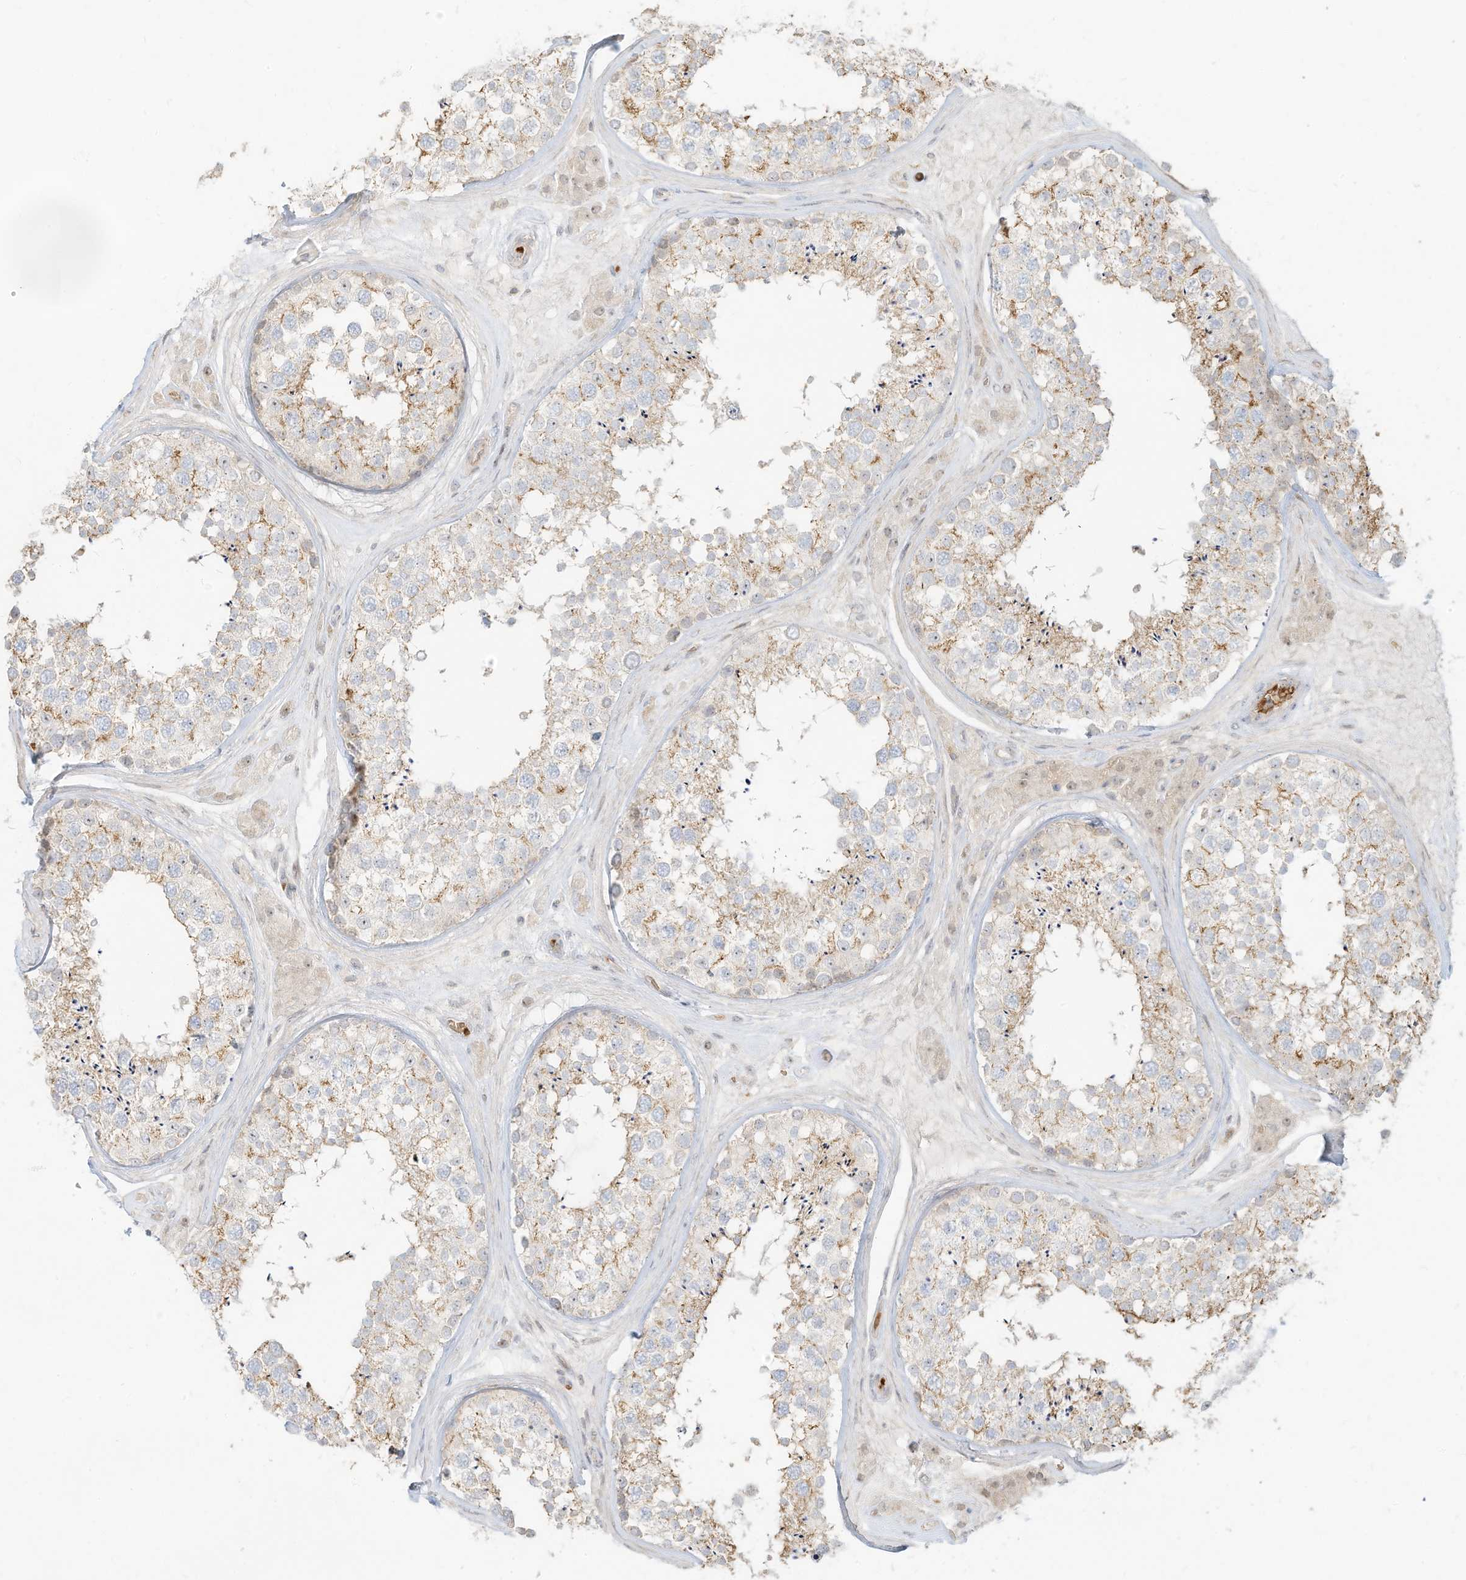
{"staining": {"intensity": "moderate", "quantity": "<25%", "location": "cytoplasmic/membranous"}, "tissue": "testis", "cell_type": "Cells in seminiferous ducts", "image_type": "normal", "snomed": [{"axis": "morphology", "description": "Normal tissue, NOS"}, {"axis": "topography", "description": "Testis"}], "caption": "A high-resolution image shows immunohistochemistry staining of normal testis, which displays moderate cytoplasmic/membranous expression in approximately <25% of cells in seminiferous ducts. (DAB IHC with brightfield microscopy, high magnification).", "gene": "OFD1", "patient": {"sex": "male", "age": 46}}